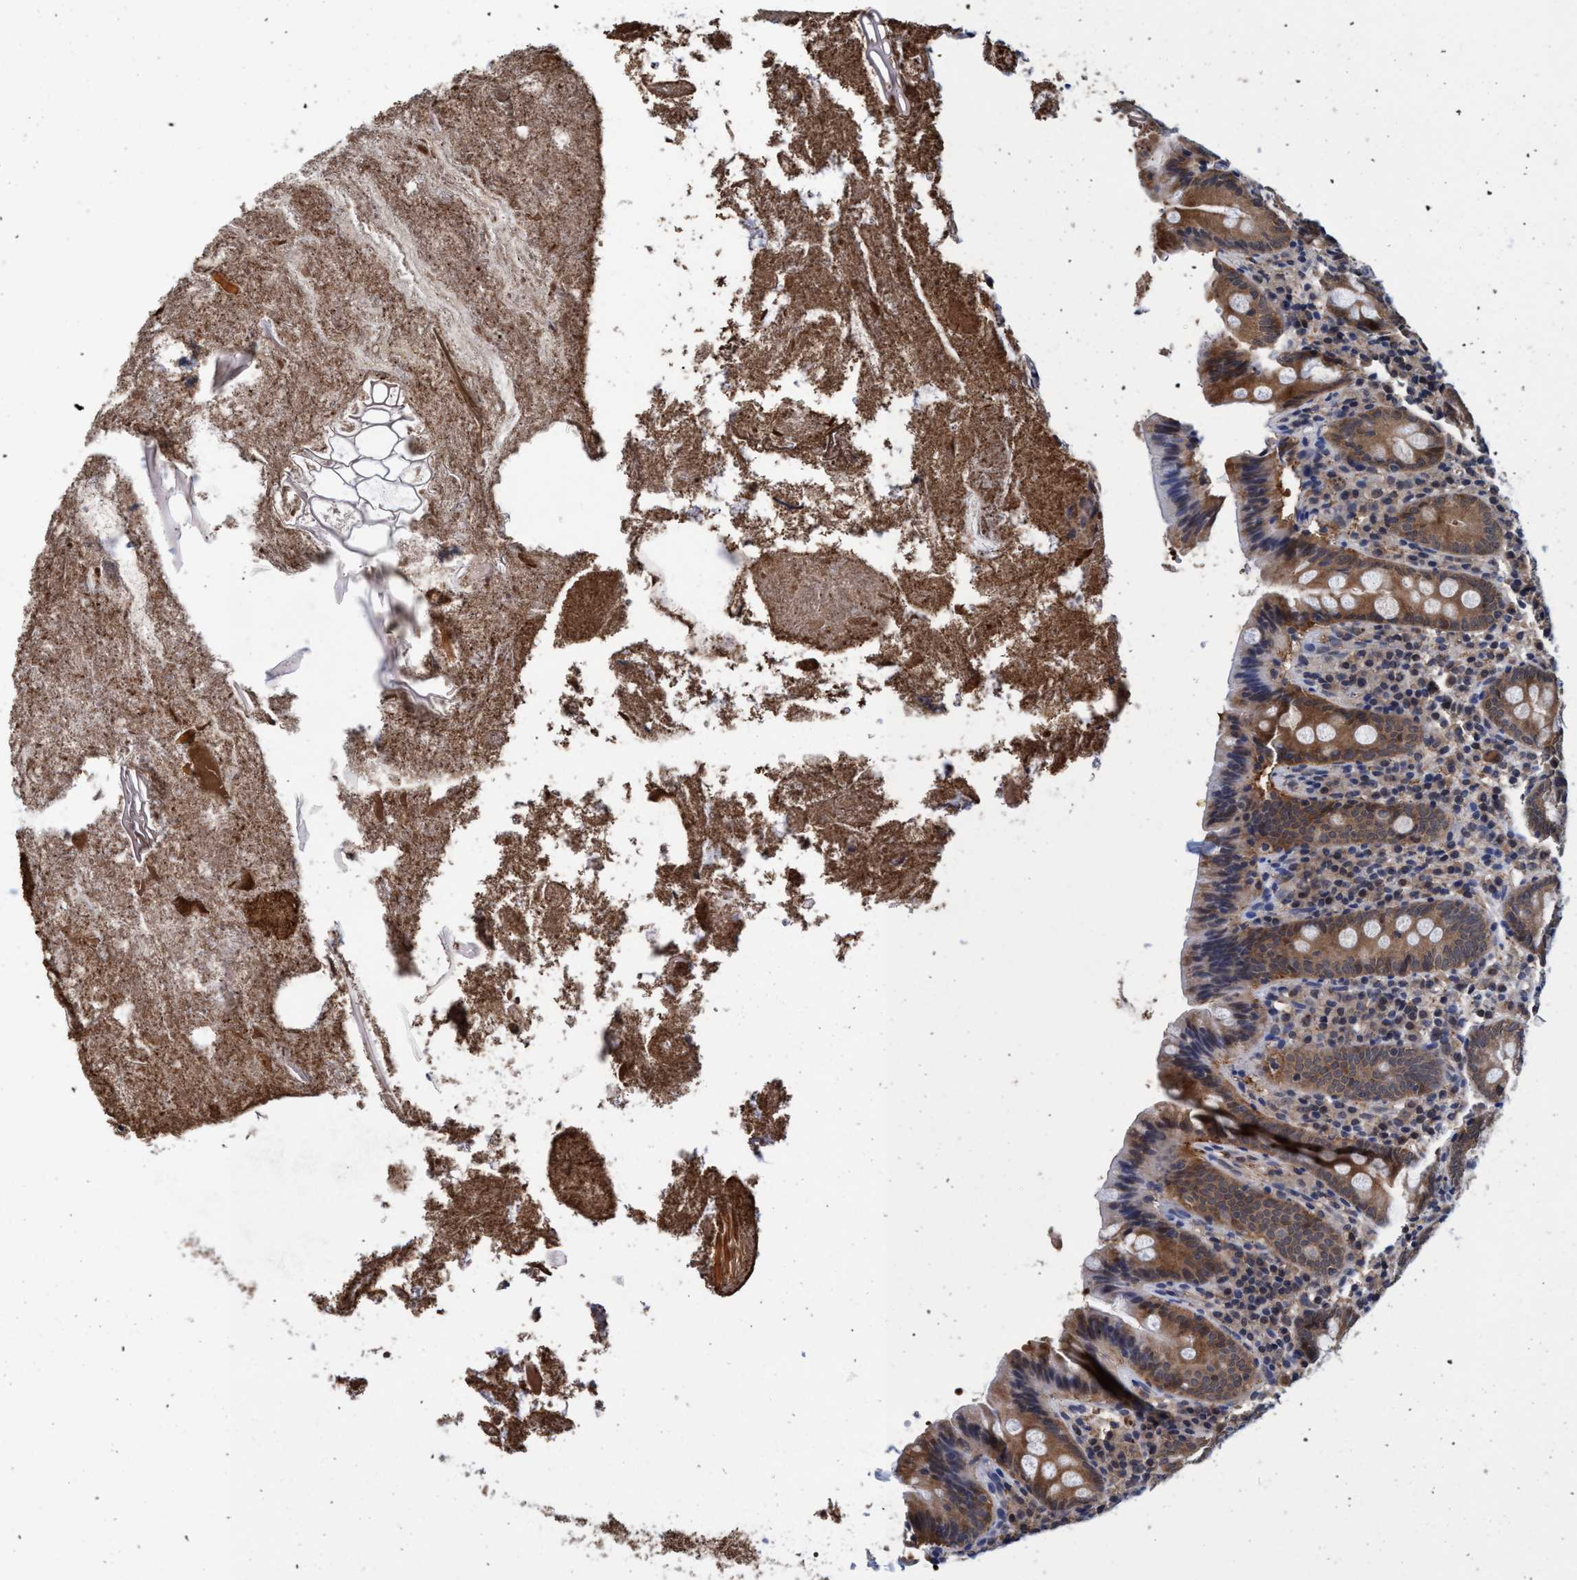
{"staining": {"intensity": "moderate", "quantity": ">75%", "location": "cytoplasmic/membranous"}, "tissue": "appendix", "cell_type": "Glandular cells", "image_type": "normal", "snomed": [{"axis": "morphology", "description": "Normal tissue, NOS"}, {"axis": "topography", "description": "Appendix"}], "caption": "The immunohistochemical stain shows moderate cytoplasmic/membranous positivity in glandular cells of unremarkable appendix. The protein of interest is shown in brown color, while the nuclei are stained blue.", "gene": "PSMD12", "patient": {"sex": "male", "age": 52}}